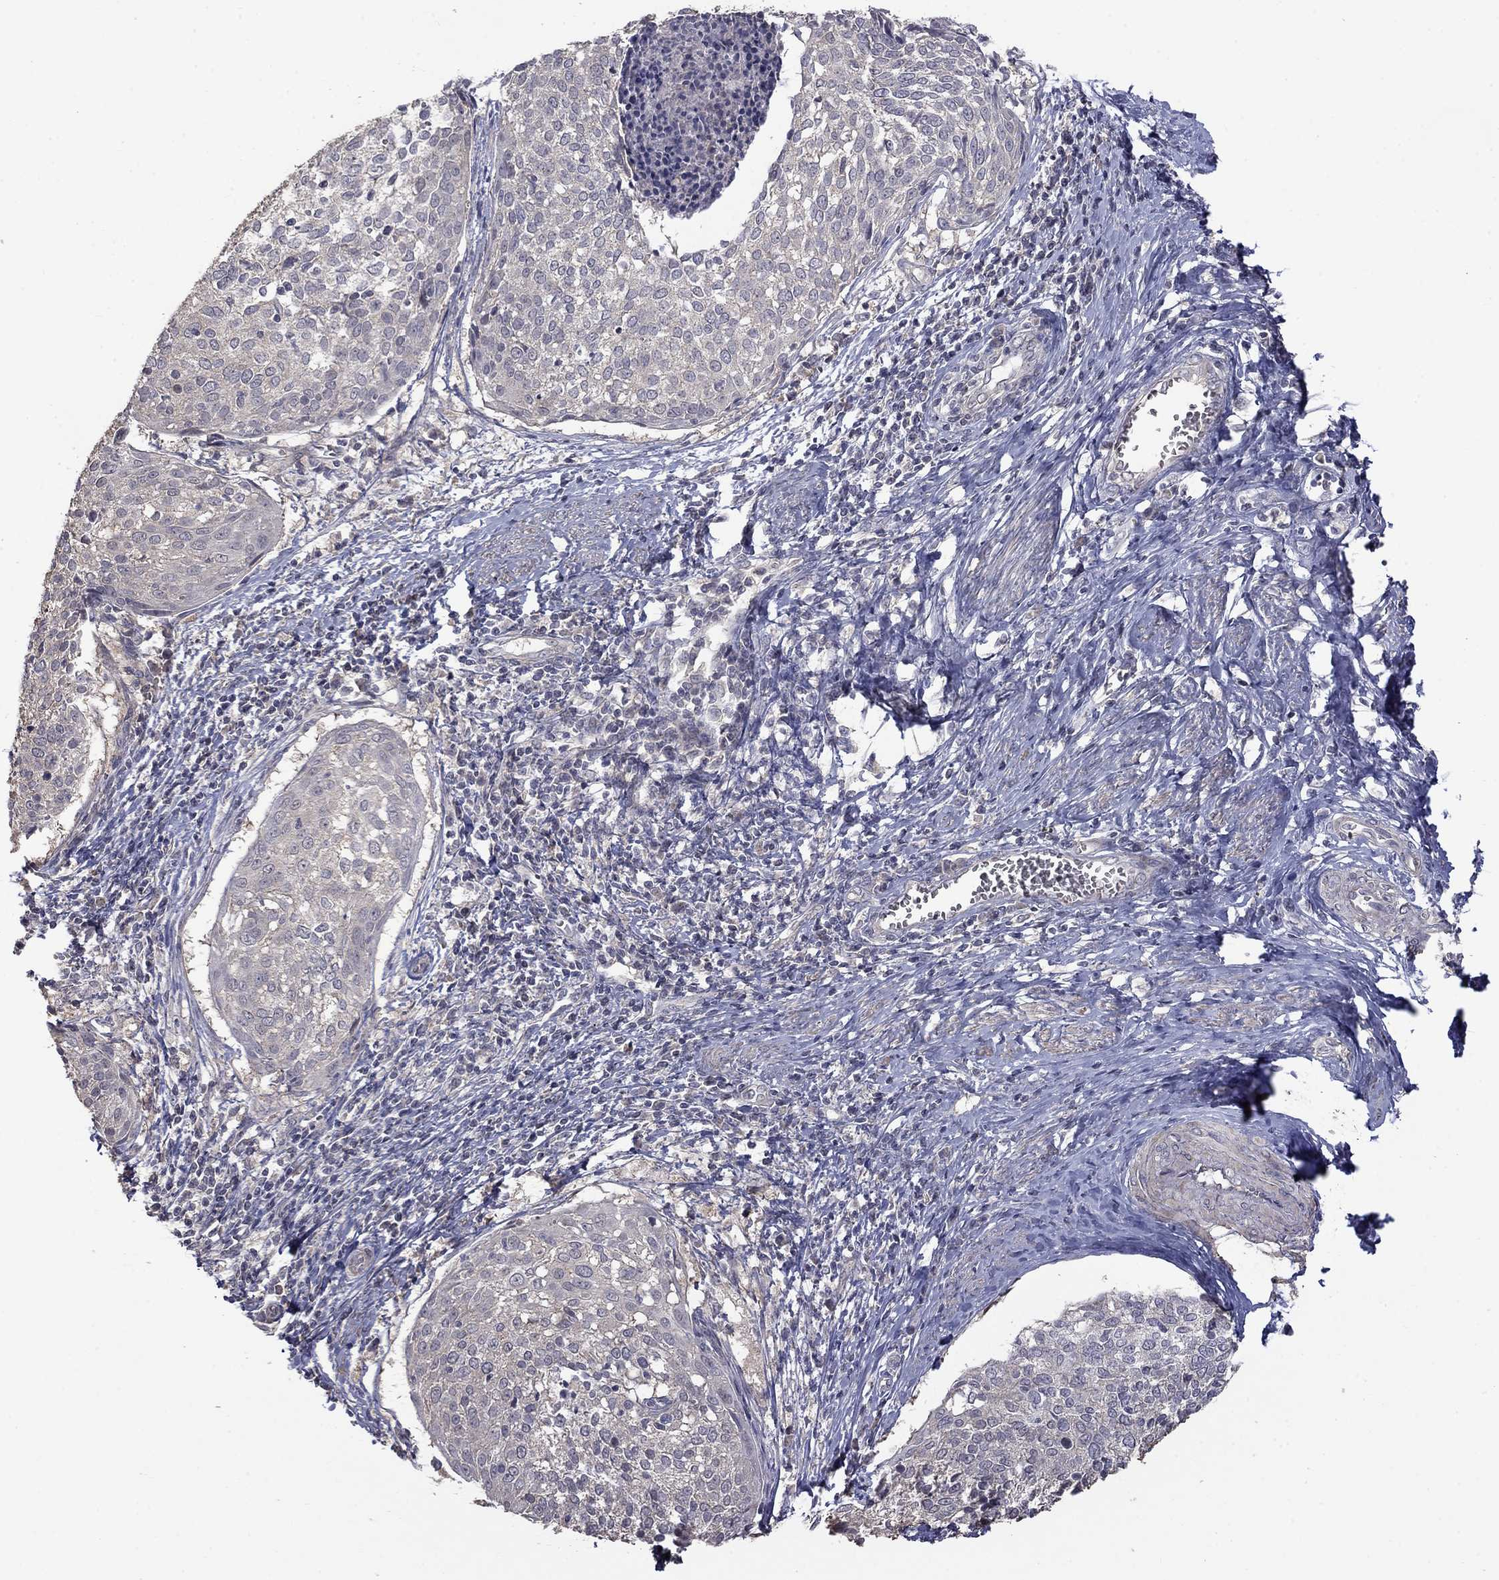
{"staining": {"intensity": "negative", "quantity": "none", "location": "none"}, "tissue": "cervical cancer", "cell_type": "Tumor cells", "image_type": "cancer", "snomed": [{"axis": "morphology", "description": "Squamous cell carcinoma, NOS"}, {"axis": "topography", "description": "Cervix"}], "caption": "The micrograph demonstrates no significant positivity in tumor cells of cervical cancer.", "gene": "SLC39A14", "patient": {"sex": "female", "age": 39}}